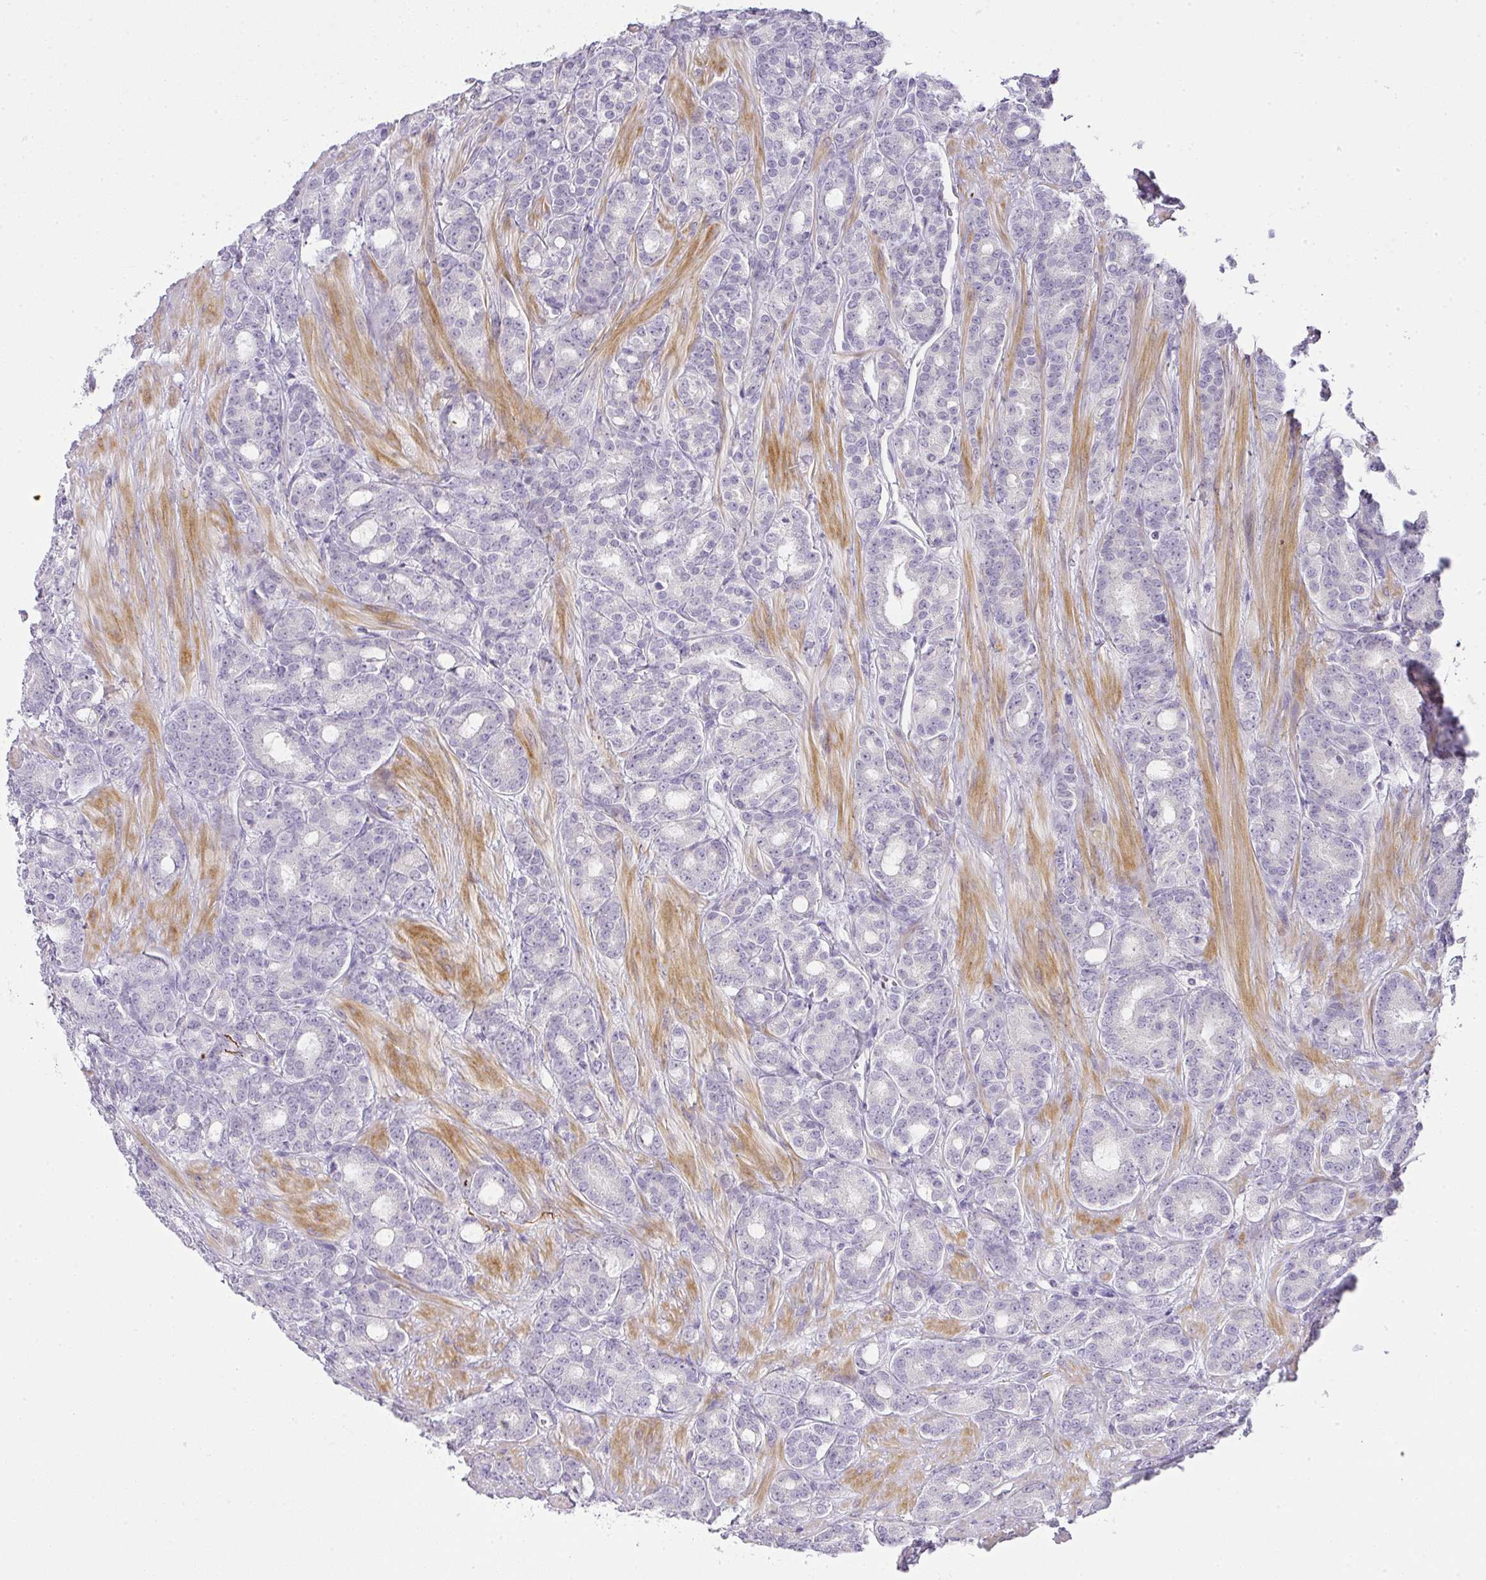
{"staining": {"intensity": "negative", "quantity": "none", "location": "none"}, "tissue": "prostate cancer", "cell_type": "Tumor cells", "image_type": "cancer", "snomed": [{"axis": "morphology", "description": "Adenocarcinoma, High grade"}, {"axis": "topography", "description": "Prostate"}], "caption": "Photomicrograph shows no significant protein positivity in tumor cells of prostate high-grade adenocarcinoma.", "gene": "RAX2", "patient": {"sex": "male", "age": 62}}